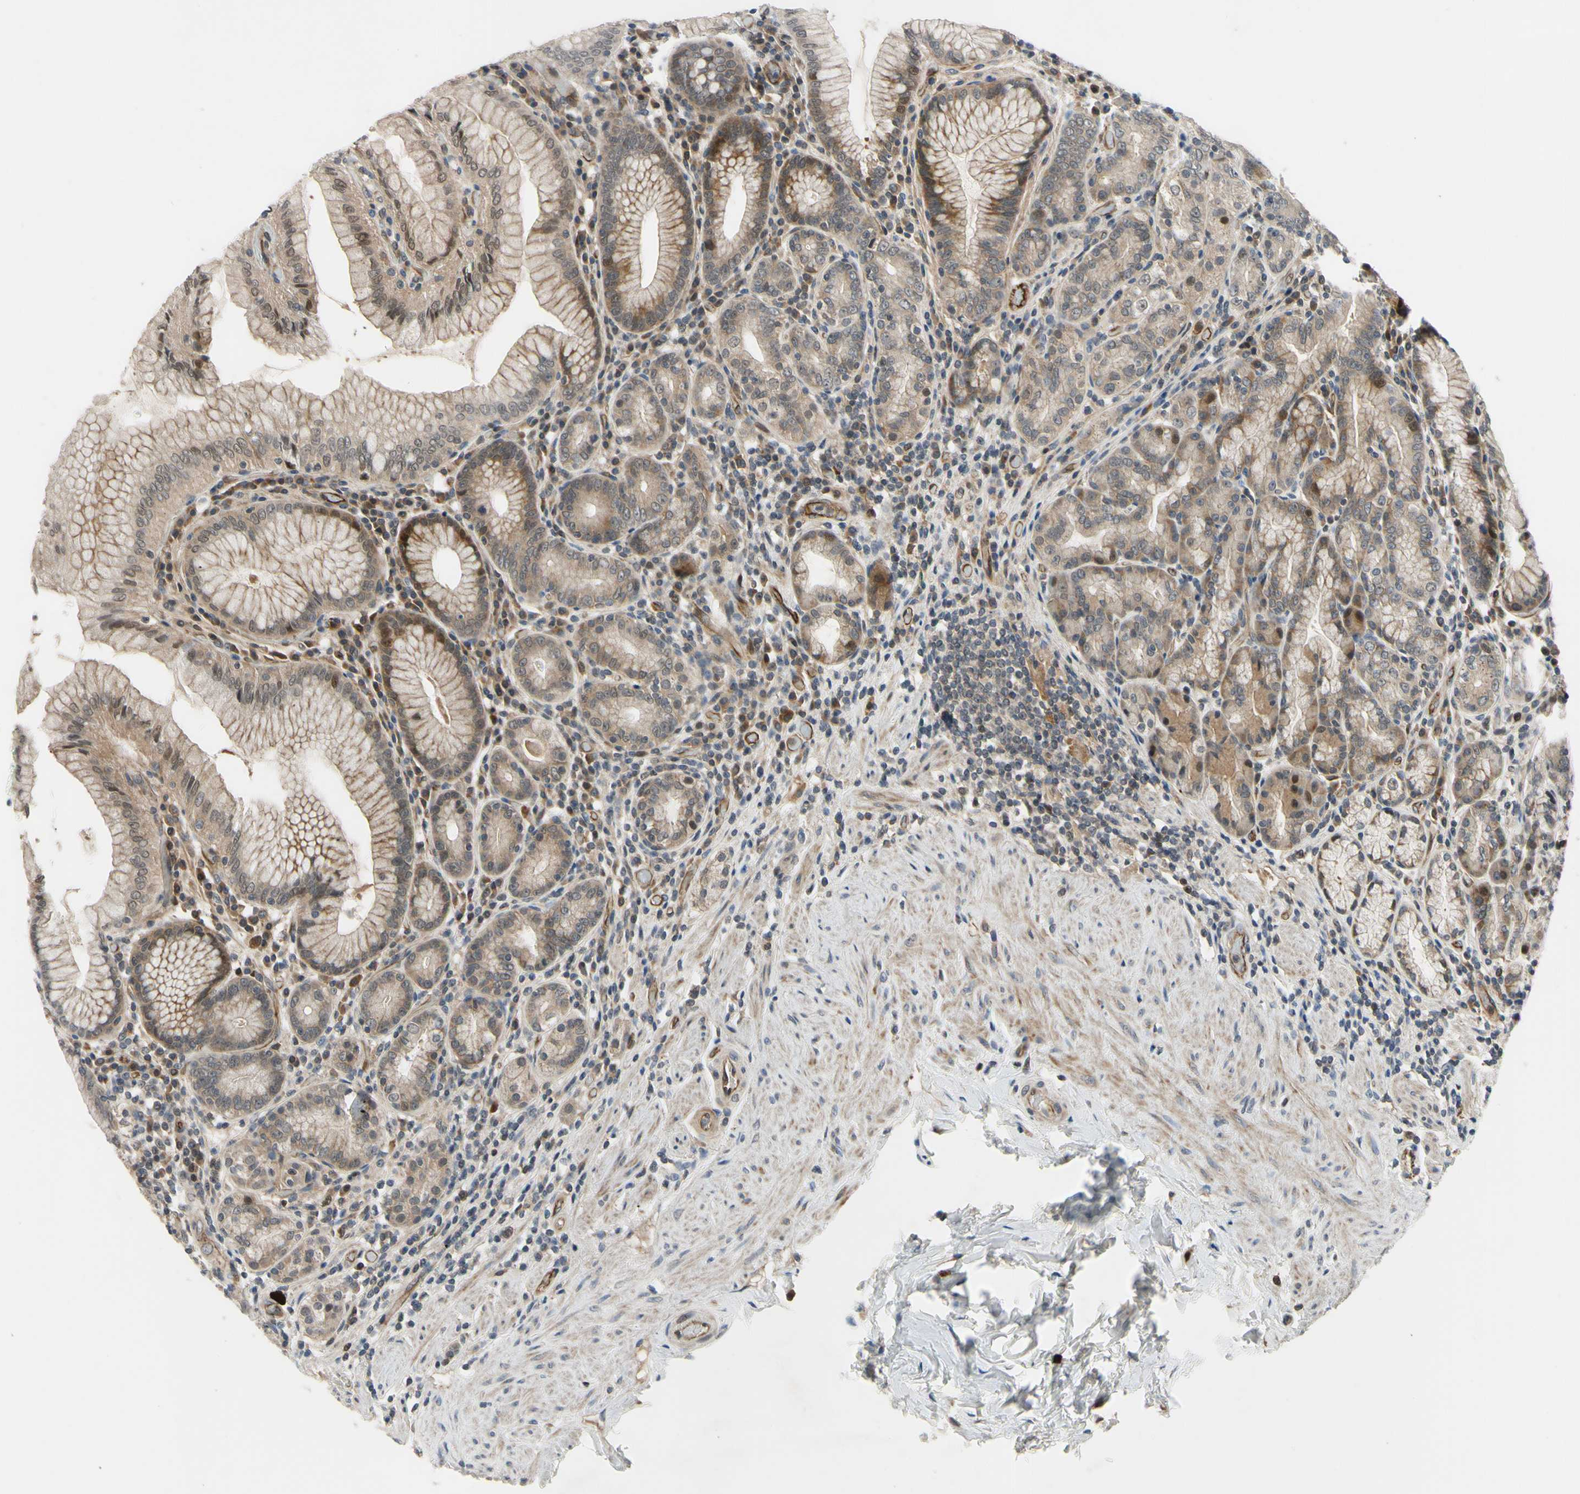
{"staining": {"intensity": "moderate", "quantity": "25%-75%", "location": "cytoplasmic/membranous,nuclear"}, "tissue": "stomach", "cell_type": "Glandular cells", "image_type": "normal", "snomed": [{"axis": "morphology", "description": "Normal tissue, NOS"}, {"axis": "topography", "description": "Stomach, lower"}], "caption": "Glandular cells display medium levels of moderate cytoplasmic/membranous,nuclear positivity in approximately 25%-75% of cells in unremarkable human stomach.", "gene": "COMMD9", "patient": {"sex": "female", "age": 76}}